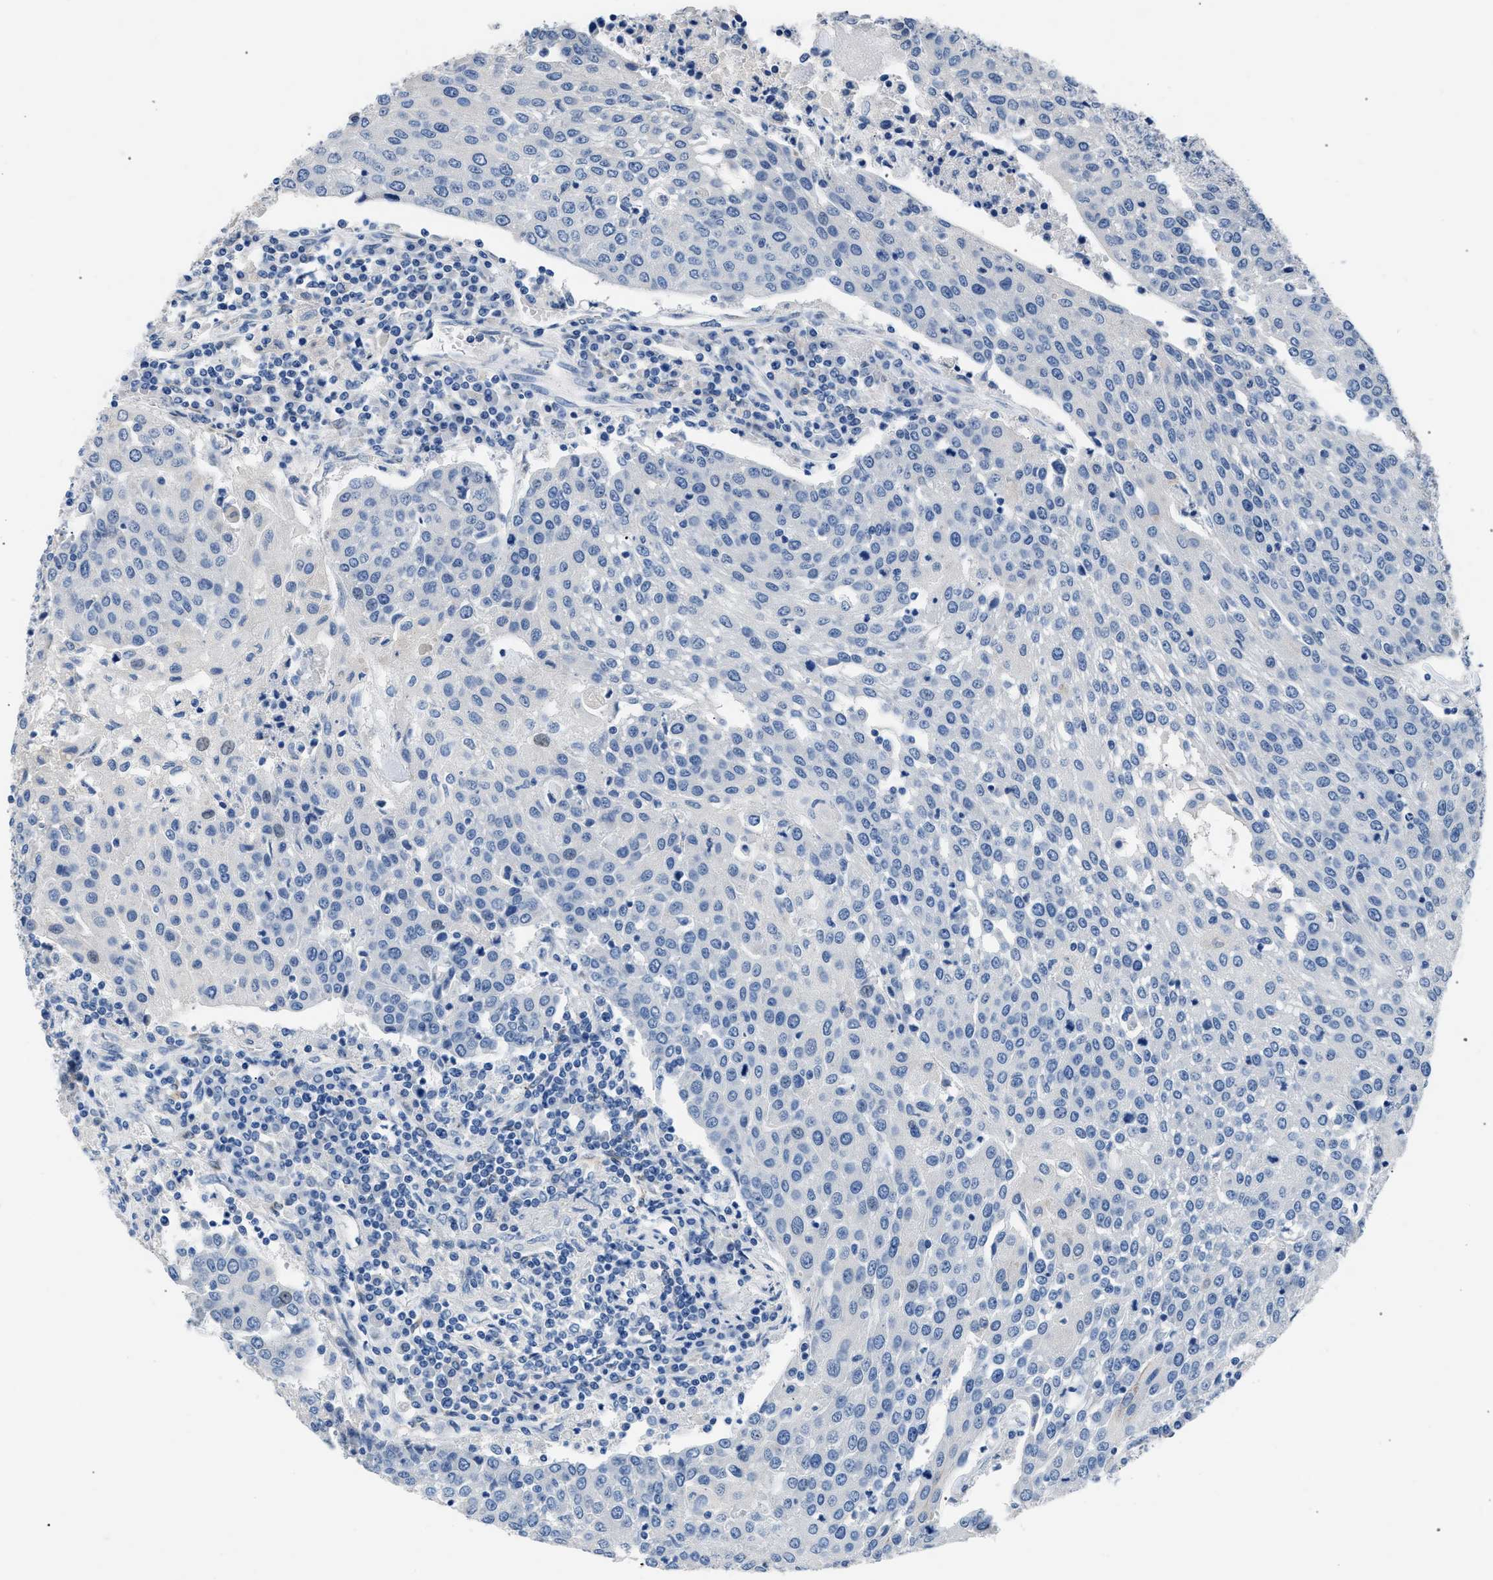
{"staining": {"intensity": "negative", "quantity": "none", "location": "none"}, "tissue": "urothelial cancer", "cell_type": "Tumor cells", "image_type": "cancer", "snomed": [{"axis": "morphology", "description": "Urothelial carcinoma, High grade"}, {"axis": "topography", "description": "Urinary bladder"}], "caption": "High power microscopy histopathology image of an immunohistochemistry micrograph of high-grade urothelial carcinoma, revealing no significant staining in tumor cells. Brightfield microscopy of IHC stained with DAB (3,3'-diaminobenzidine) (brown) and hematoxylin (blue), captured at high magnification.", "gene": "RBP1", "patient": {"sex": "female", "age": 85}}